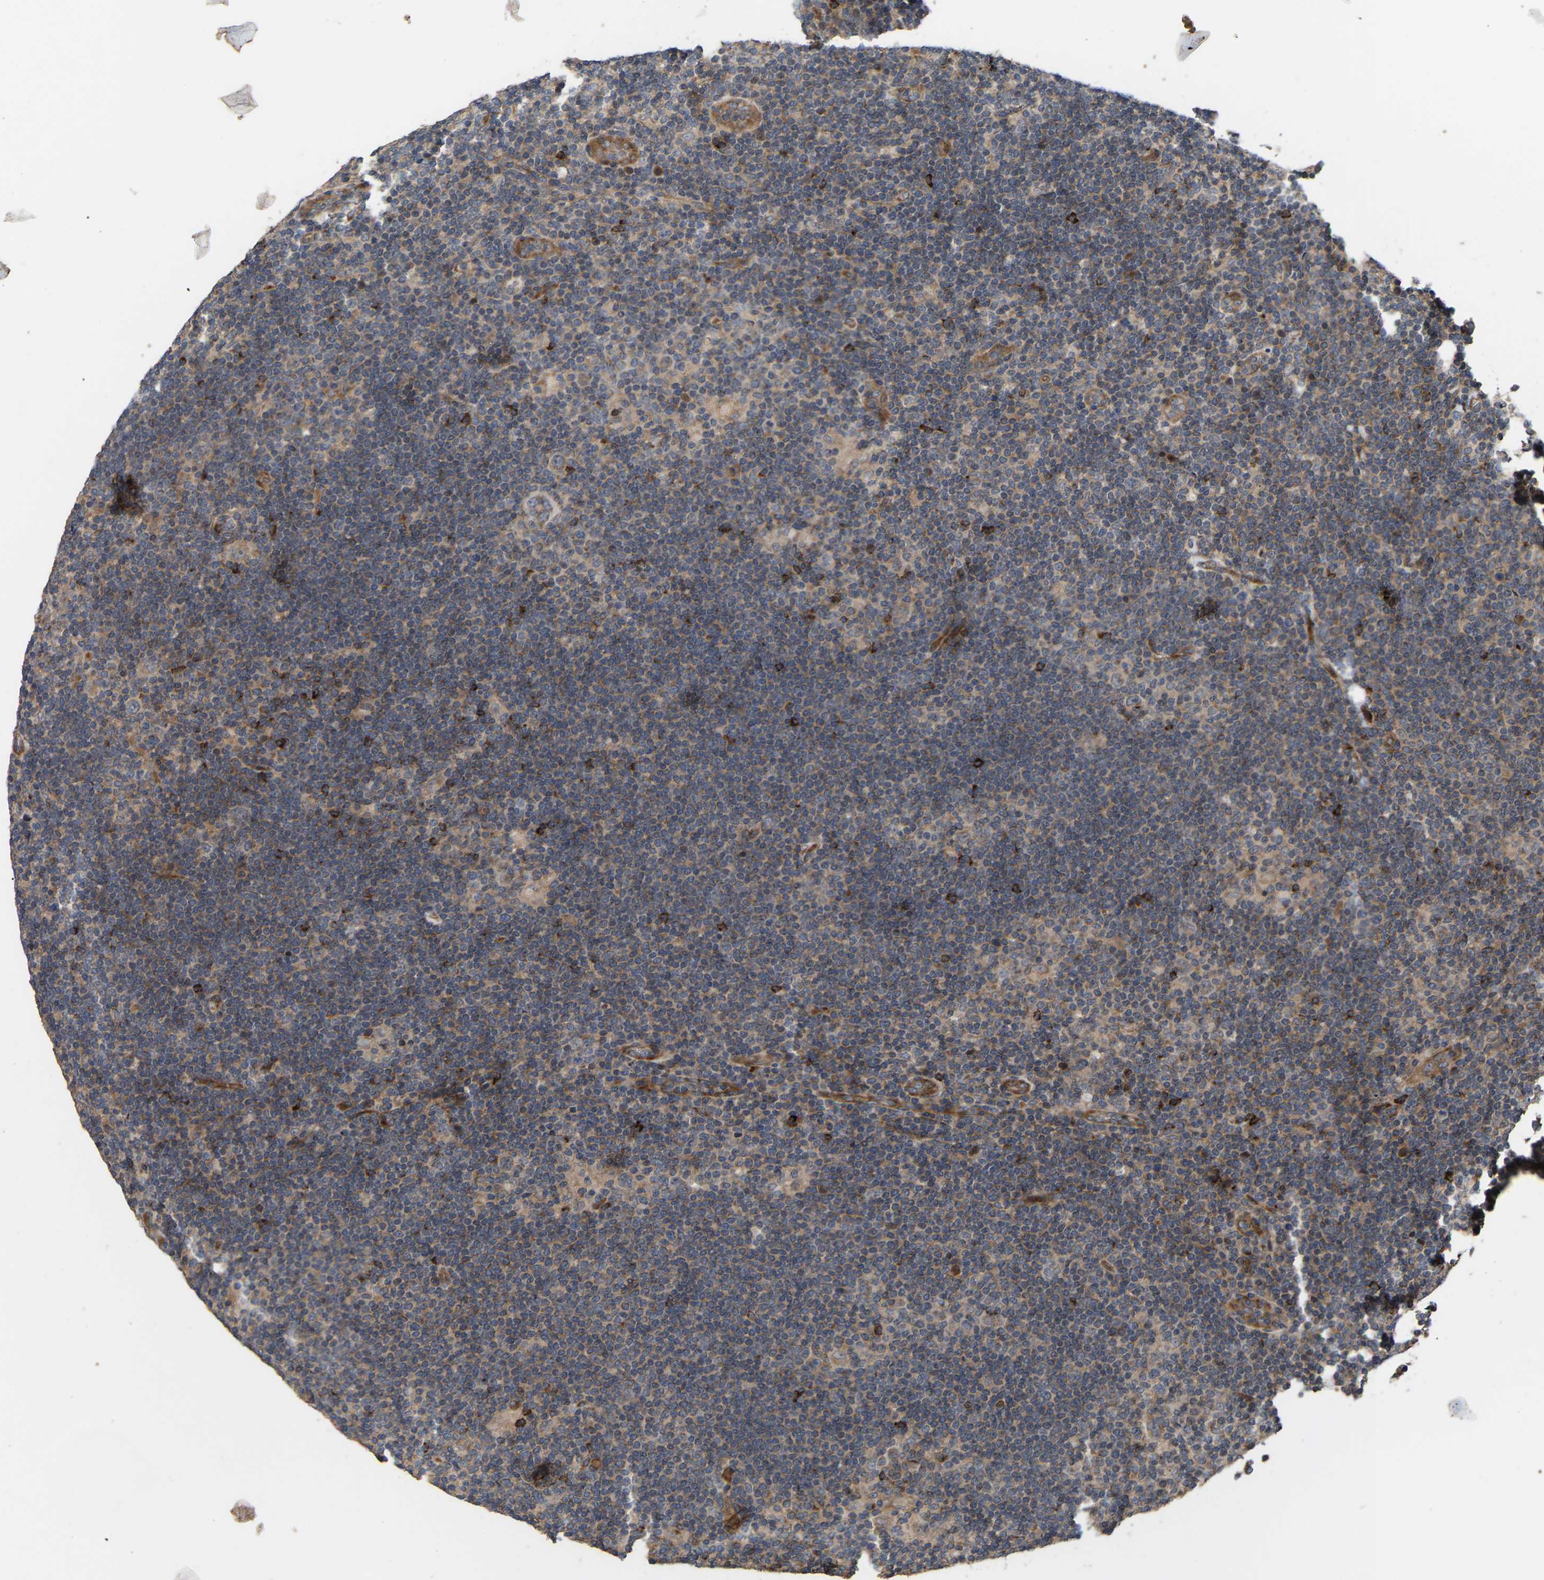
{"staining": {"intensity": "weak", "quantity": "25%-75%", "location": "cytoplasmic/membranous"}, "tissue": "lymphoma", "cell_type": "Tumor cells", "image_type": "cancer", "snomed": [{"axis": "morphology", "description": "Hodgkin's disease, NOS"}, {"axis": "topography", "description": "Lymph node"}], "caption": "DAB (3,3'-diaminobenzidine) immunohistochemical staining of human lymphoma displays weak cytoplasmic/membranous protein expression in about 25%-75% of tumor cells.", "gene": "STAU1", "patient": {"sex": "female", "age": 57}}